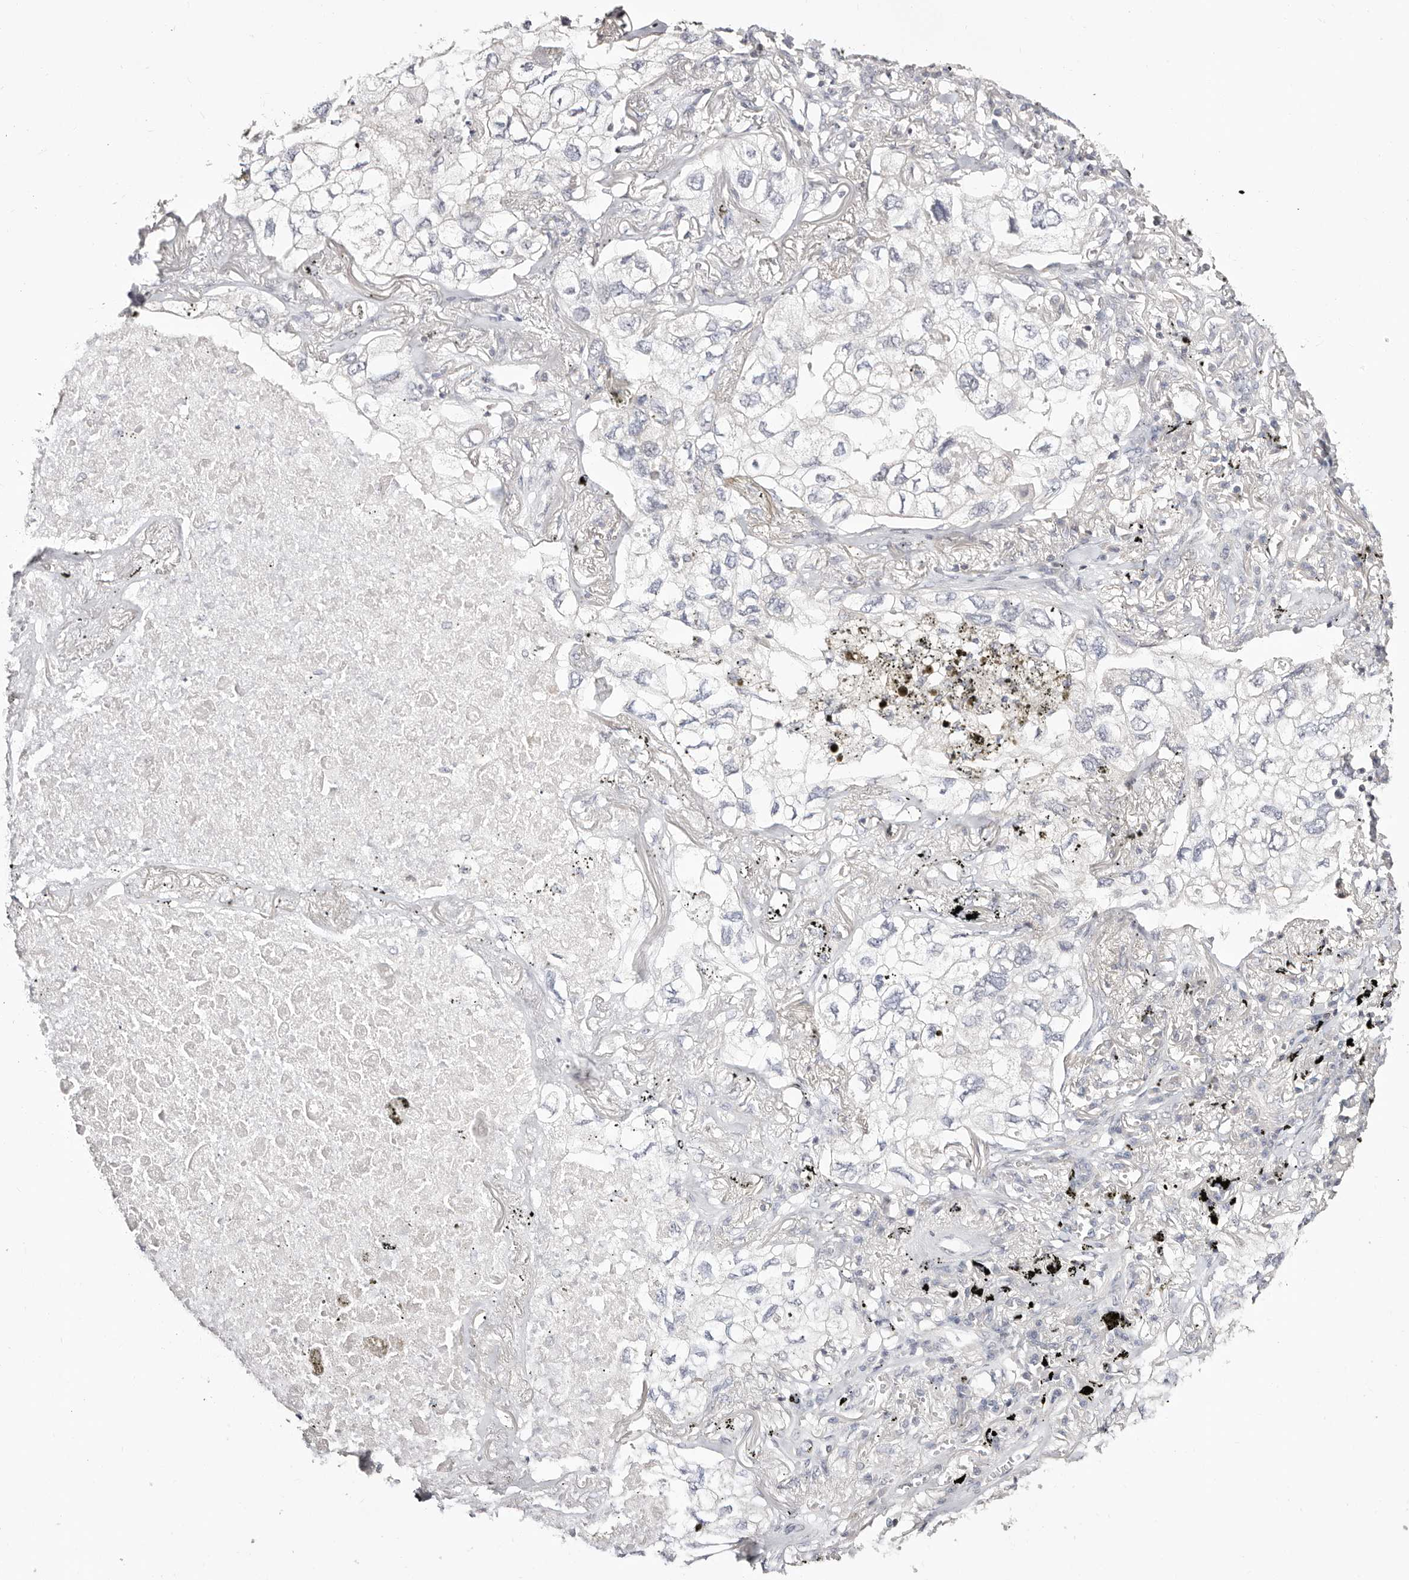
{"staining": {"intensity": "negative", "quantity": "none", "location": "none"}, "tissue": "lung cancer", "cell_type": "Tumor cells", "image_type": "cancer", "snomed": [{"axis": "morphology", "description": "Adenocarcinoma, NOS"}, {"axis": "topography", "description": "Lung"}], "caption": "IHC of lung adenocarcinoma demonstrates no positivity in tumor cells. (DAB immunohistochemistry visualized using brightfield microscopy, high magnification).", "gene": "STAT5A", "patient": {"sex": "male", "age": 65}}